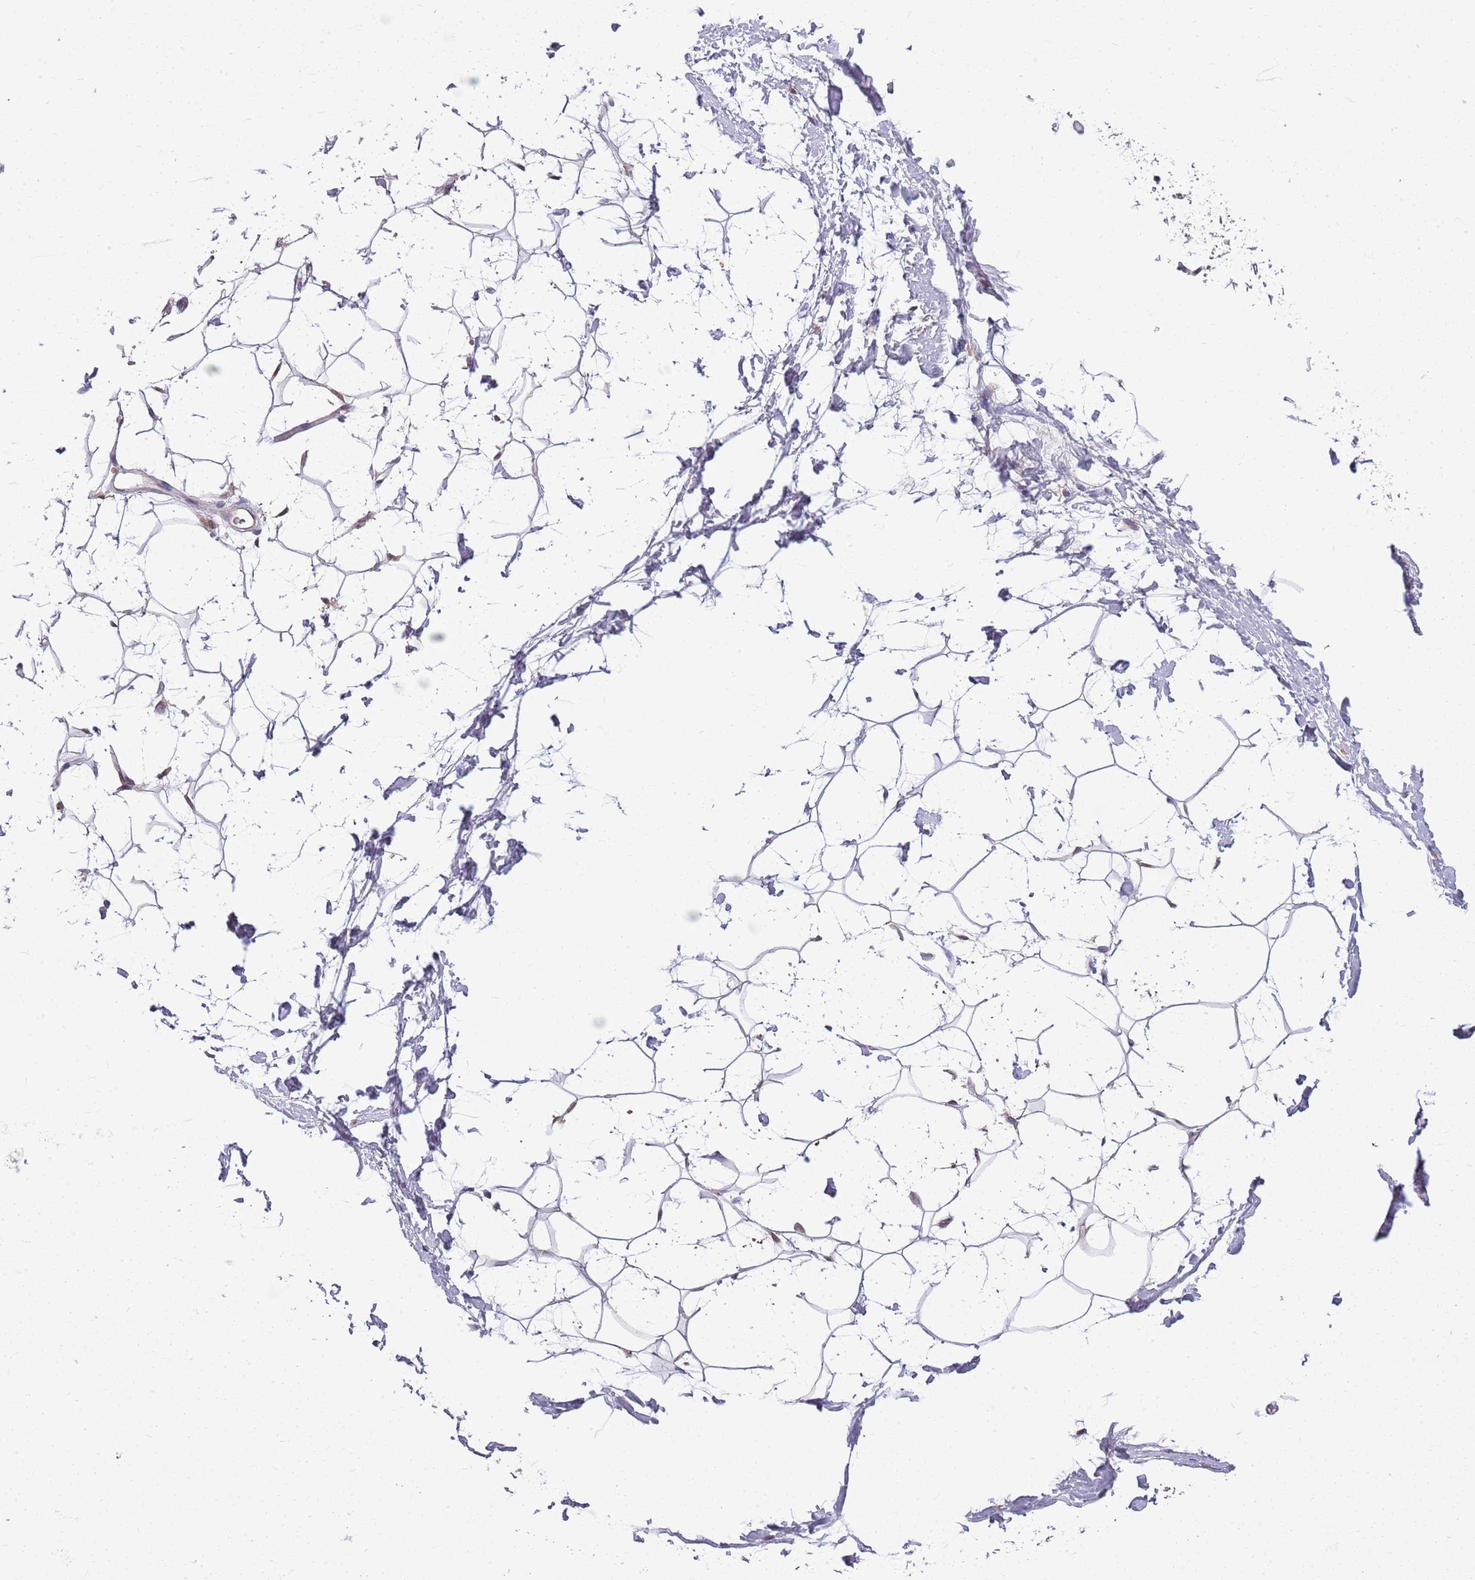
{"staining": {"intensity": "negative", "quantity": "none", "location": "none"}, "tissue": "adipose tissue", "cell_type": "Adipocytes", "image_type": "normal", "snomed": [{"axis": "morphology", "description": "Normal tissue, NOS"}, {"axis": "topography", "description": "Breast"}], "caption": "The immunohistochemistry histopathology image has no significant positivity in adipocytes of adipose tissue. (IHC, brightfield microscopy, high magnification).", "gene": "DHX32", "patient": {"sex": "female", "age": 26}}